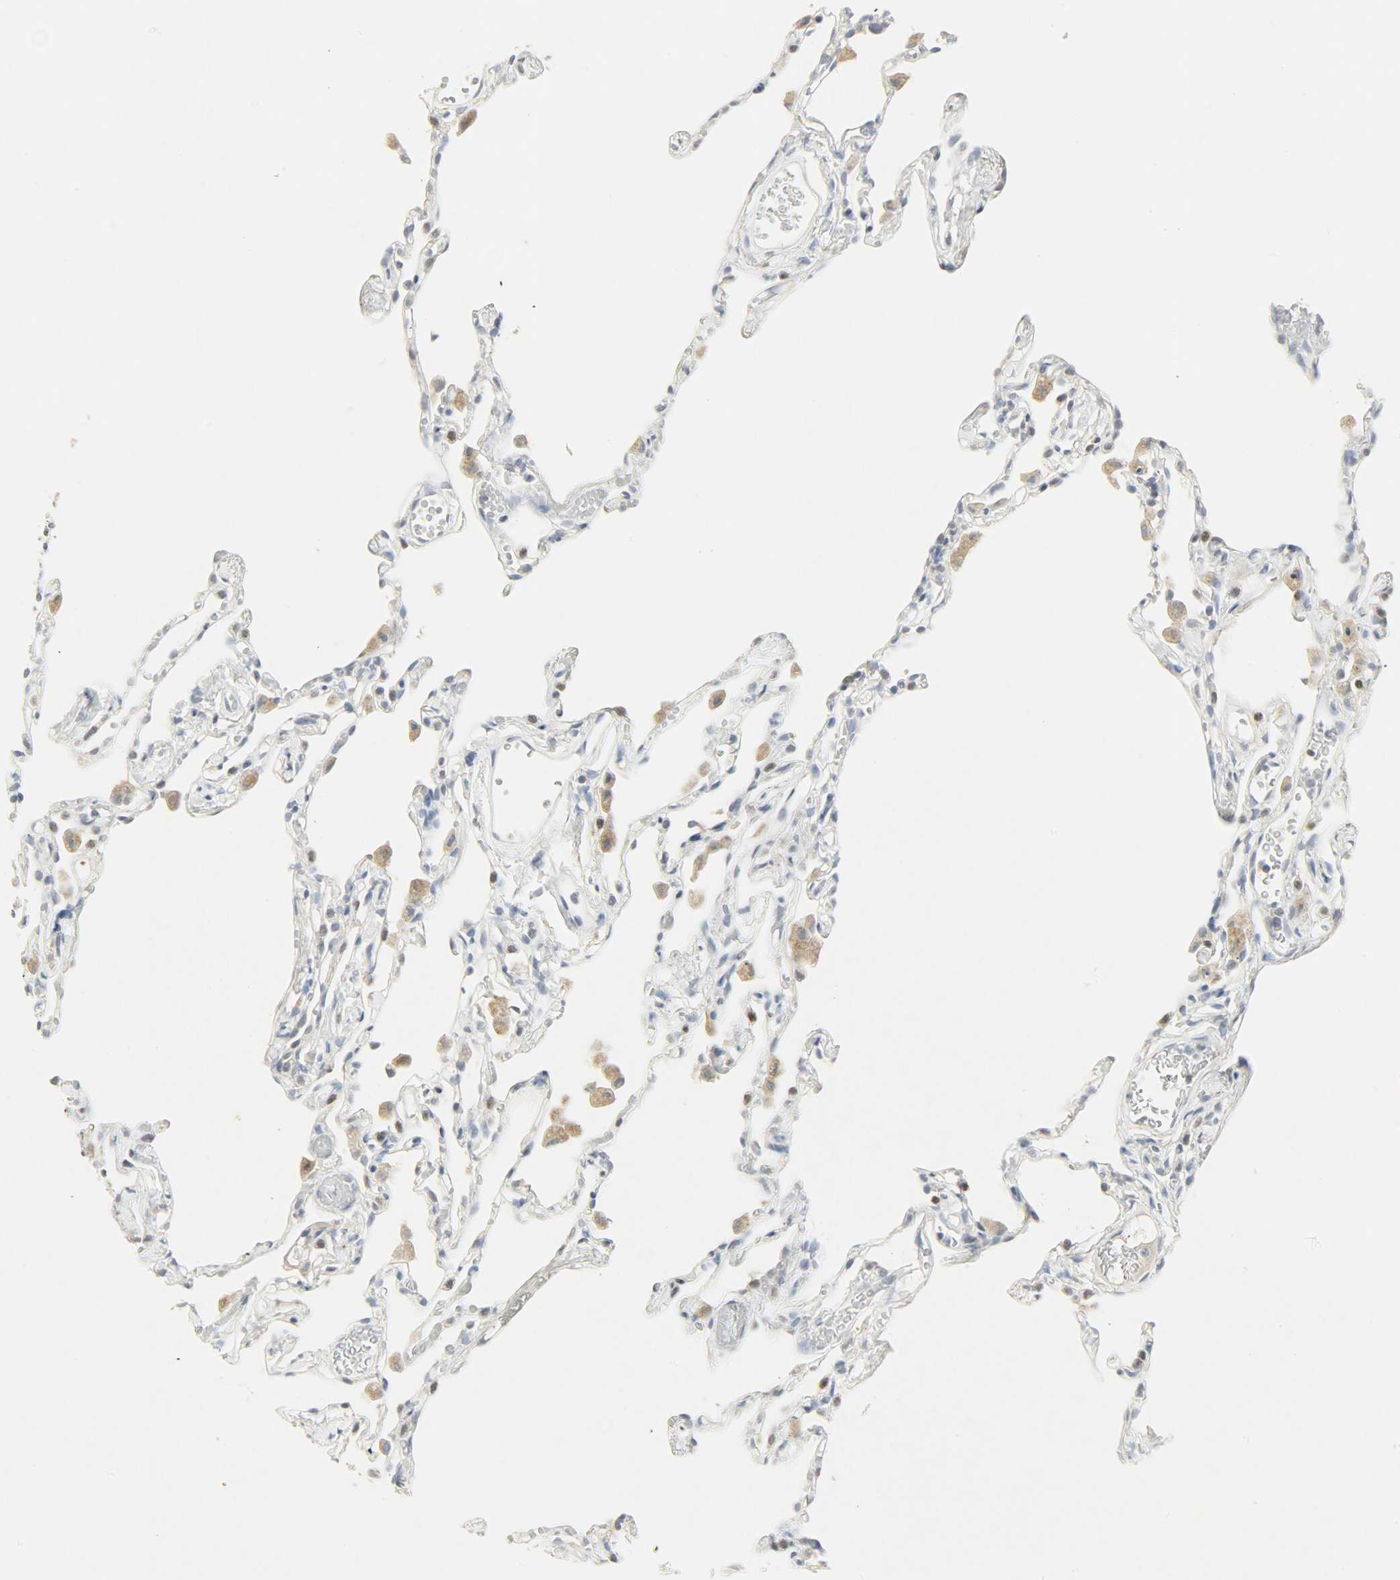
{"staining": {"intensity": "strong", "quantity": "<25%", "location": "nuclear"}, "tissue": "lung", "cell_type": "Alveolar cells", "image_type": "normal", "snomed": [{"axis": "morphology", "description": "Normal tissue, NOS"}, {"axis": "topography", "description": "Lung"}], "caption": "Normal lung was stained to show a protein in brown. There is medium levels of strong nuclear expression in about <25% of alveolar cells. The protein is shown in brown color, while the nuclei are stained blue.", "gene": "CAMK4", "patient": {"sex": "female", "age": 49}}